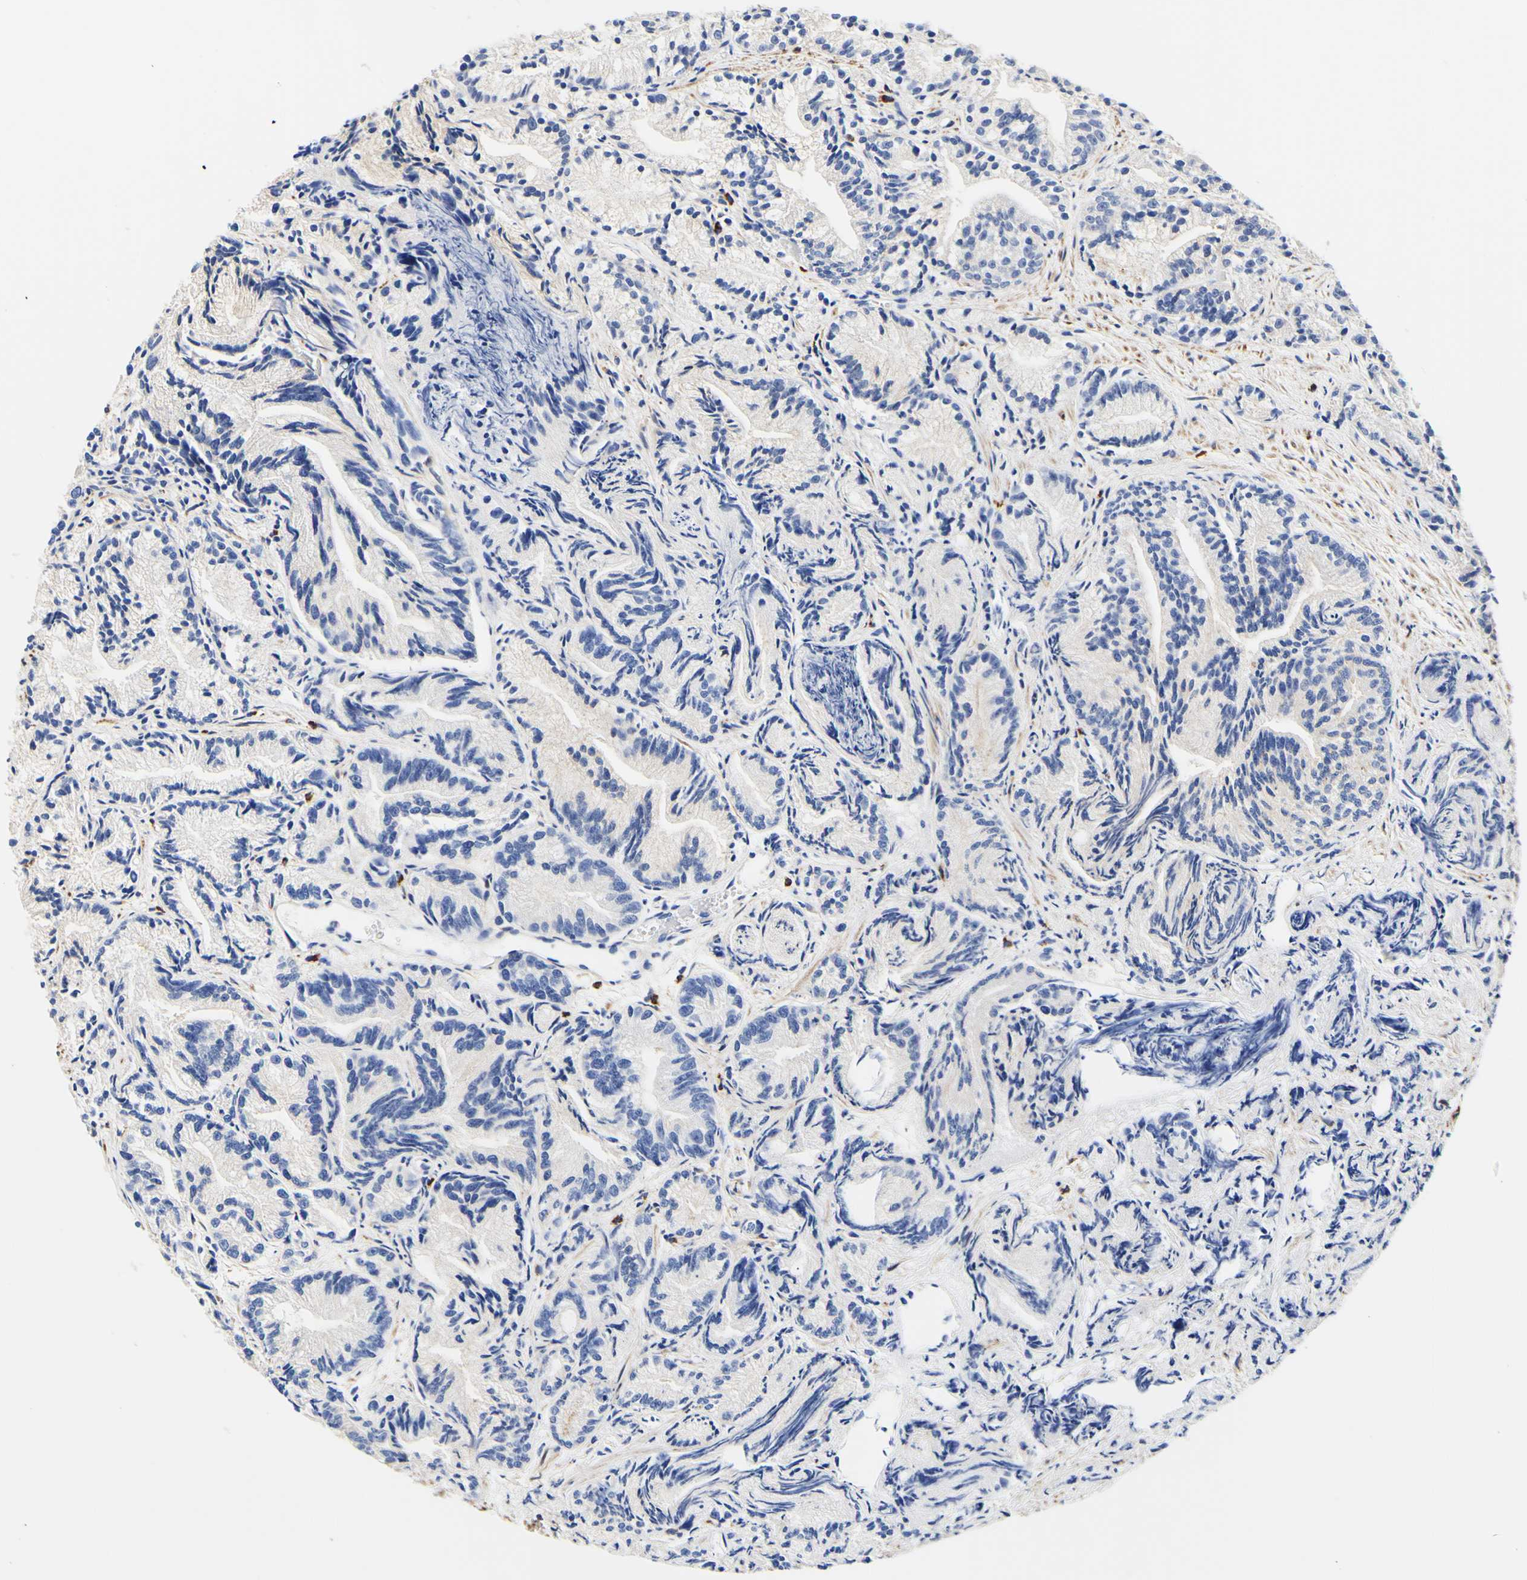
{"staining": {"intensity": "negative", "quantity": "none", "location": "none"}, "tissue": "prostate cancer", "cell_type": "Tumor cells", "image_type": "cancer", "snomed": [{"axis": "morphology", "description": "Adenocarcinoma, Low grade"}, {"axis": "topography", "description": "Prostate"}], "caption": "This photomicrograph is of prostate cancer (low-grade adenocarcinoma) stained with IHC to label a protein in brown with the nuclei are counter-stained blue. There is no positivity in tumor cells.", "gene": "CAMK4", "patient": {"sex": "male", "age": 89}}